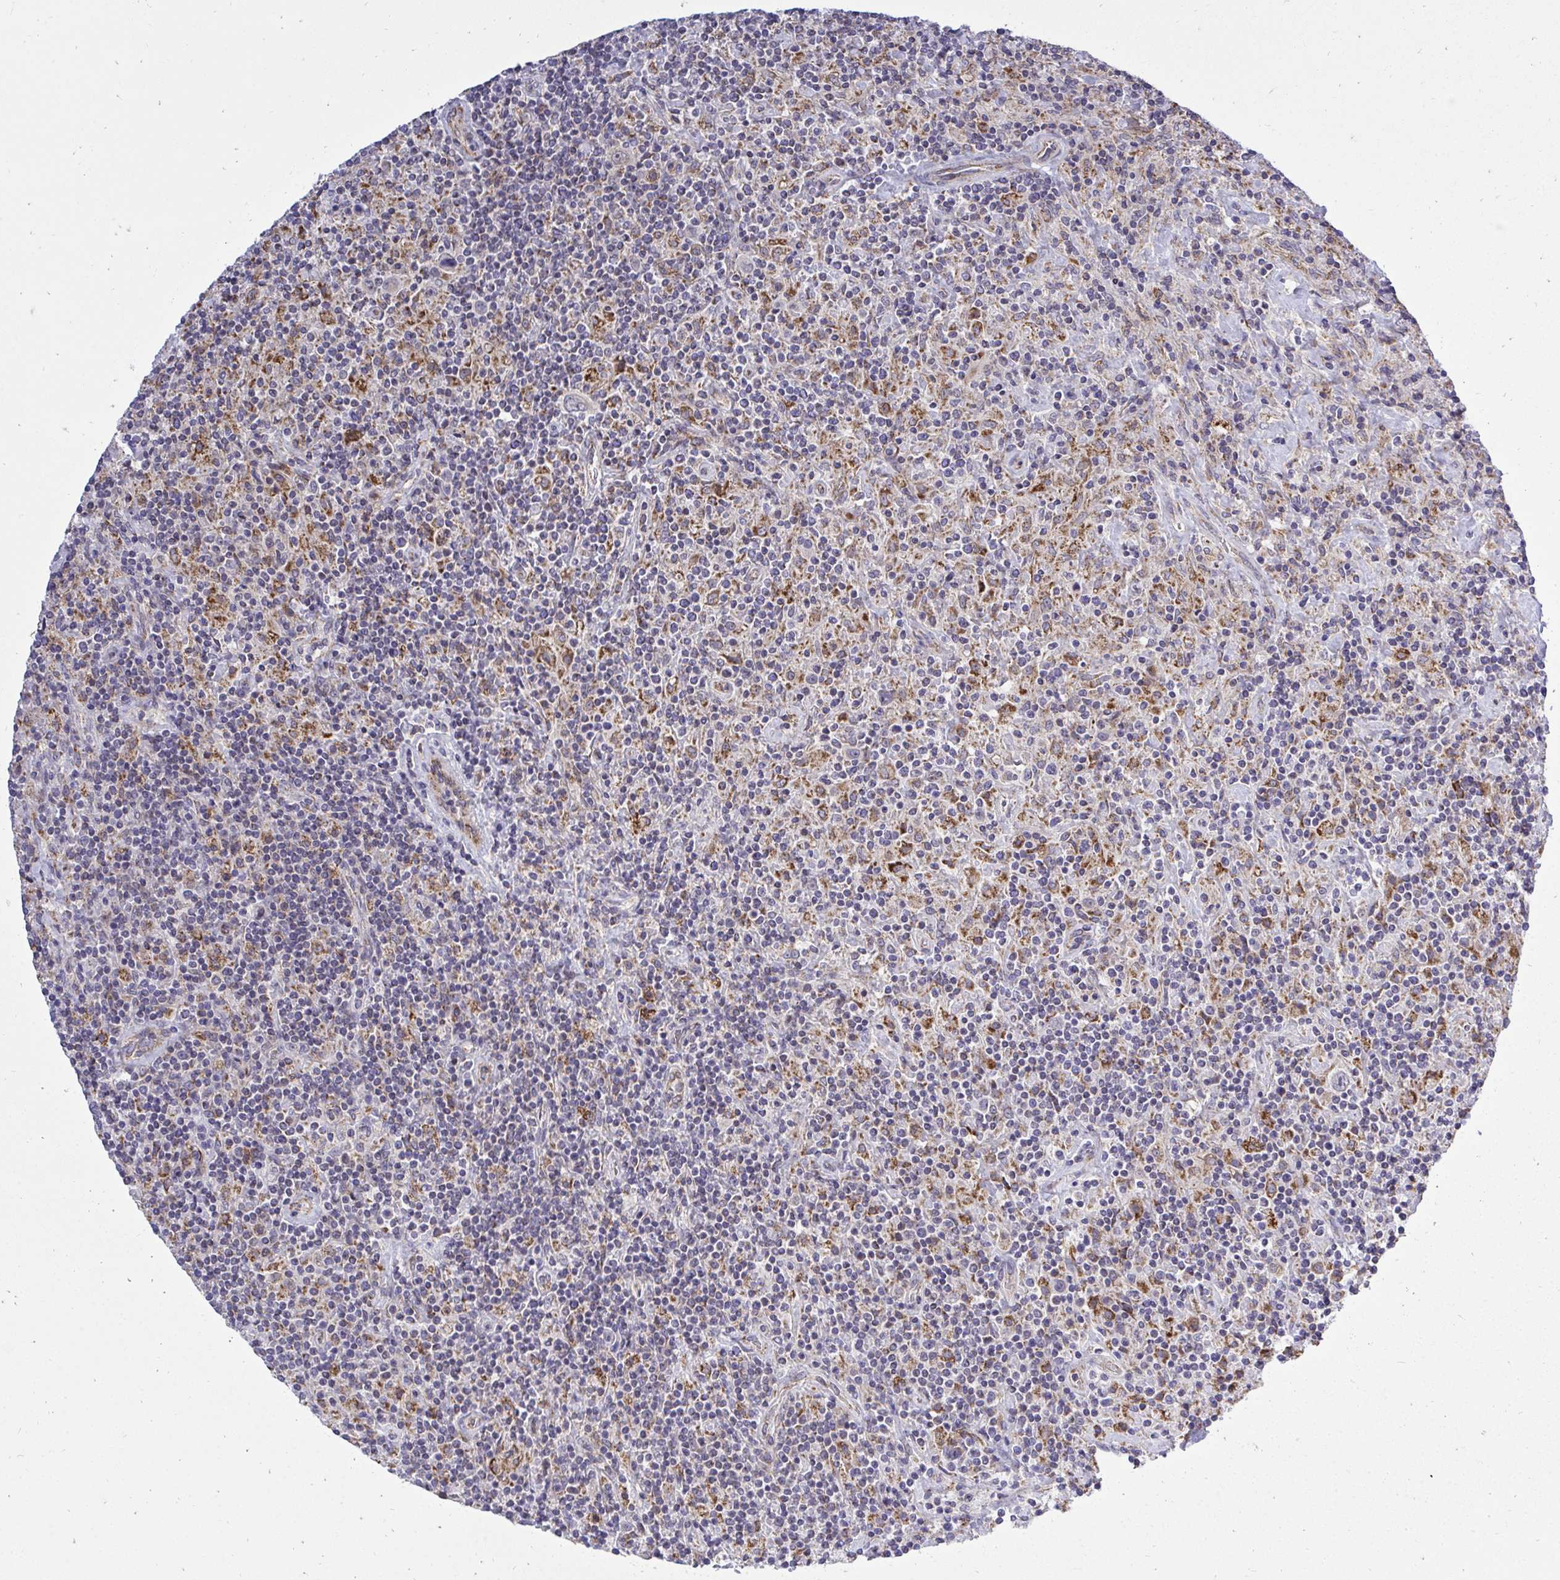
{"staining": {"intensity": "negative", "quantity": "none", "location": "none"}, "tissue": "lymphoma", "cell_type": "Tumor cells", "image_type": "cancer", "snomed": [{"axis": "morphology", "description": "Hodgkin's disease, NOS"}, {"axis": "topography", "description": "Lymph node"}], "caption": "A histopathology image of lymphoma stained for a protein exhibits no brown staining in tumor cells.", "gene": "XAF1", "patient": {"sex": "male", "age": 70}}